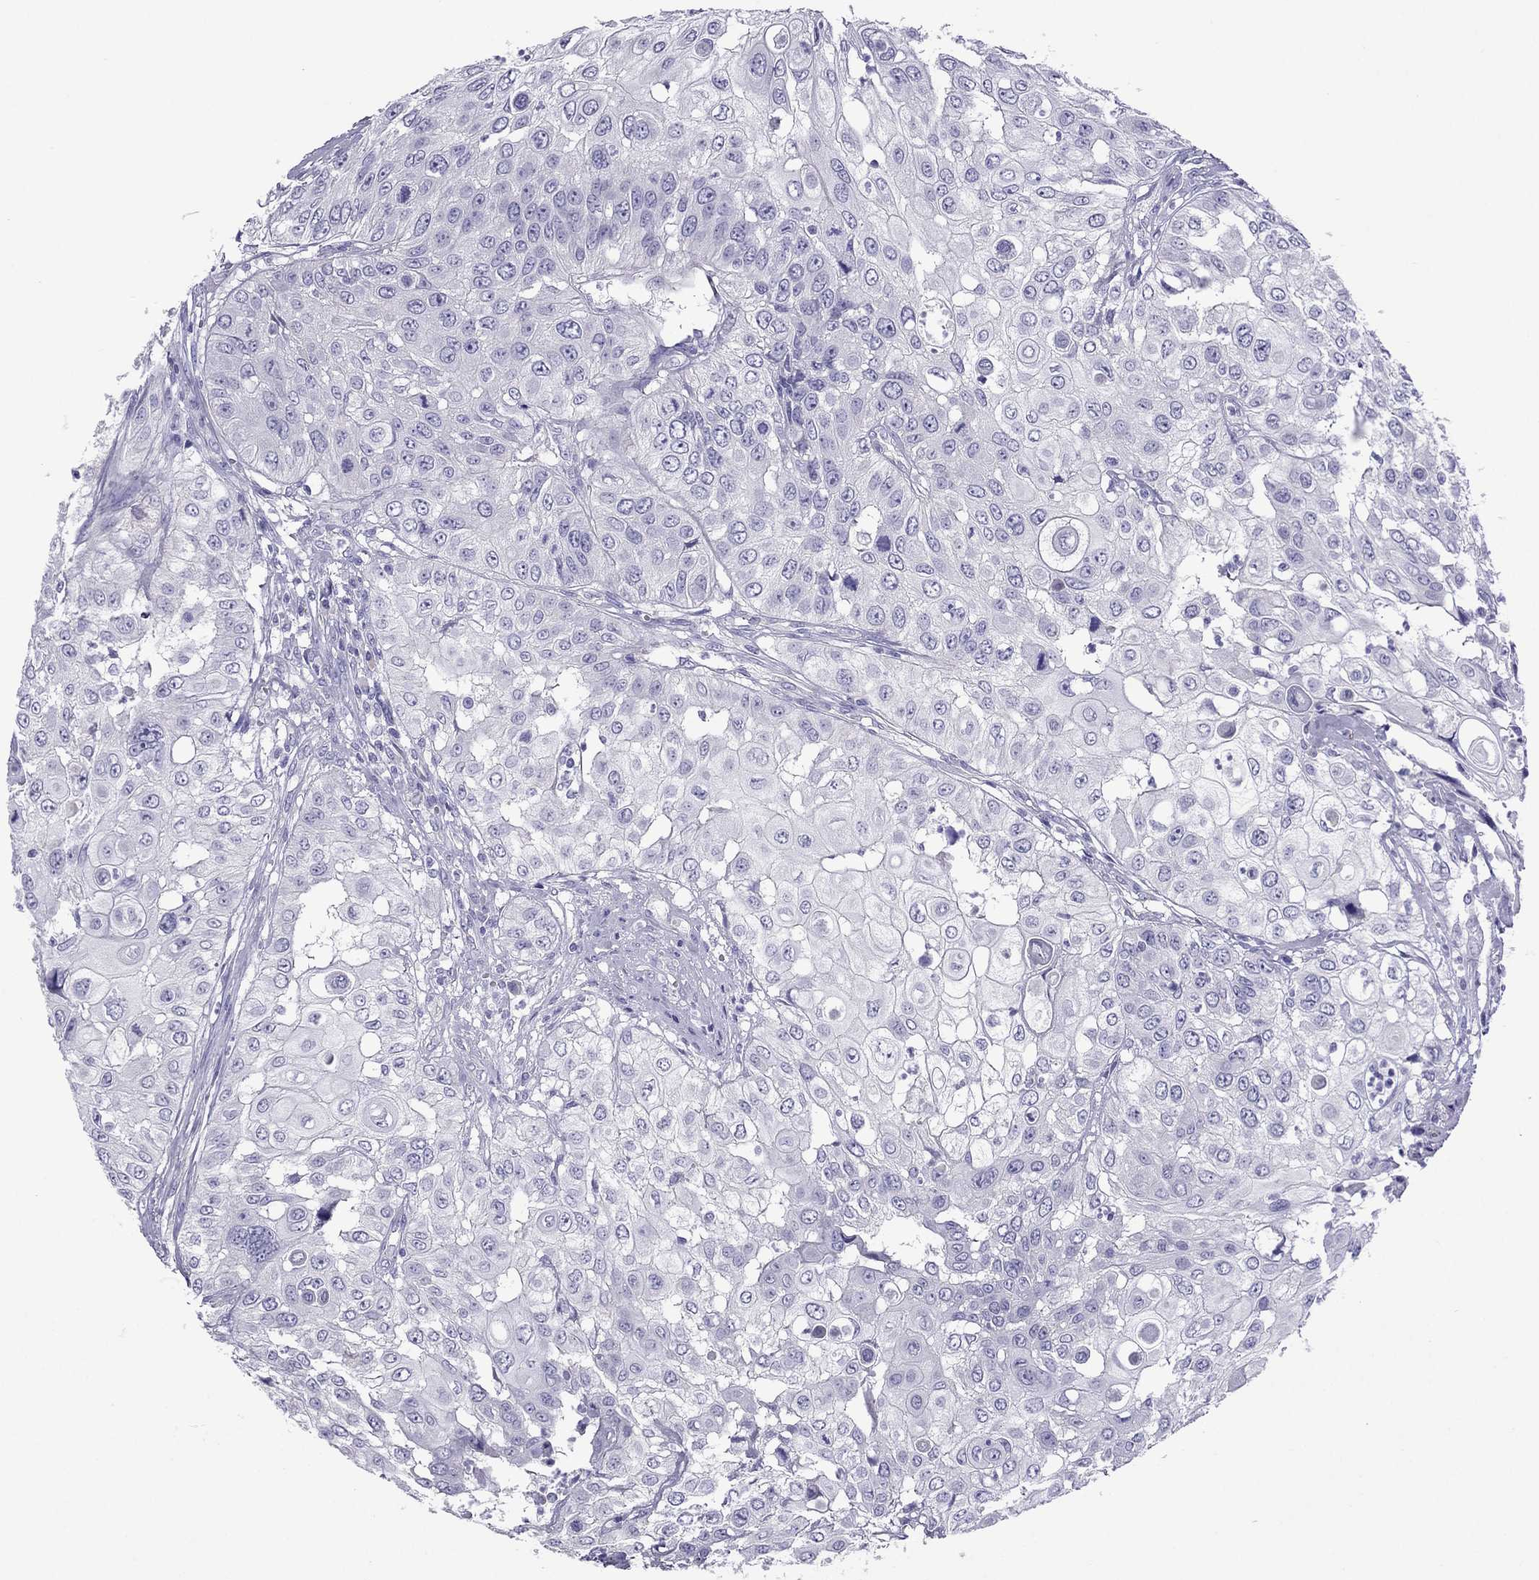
{"staining": {"intensity": "negative", "quantity": "none", "location": "none"}, "tissue": "urothelial cancer", "cell_type": "Tumor cells", "image_type": "cancer", "snomed": [{"axis": "morphology", "description": "Urothelial carcinoma, High grade"}, {"axis": "topography", "description": "Urinary bladder"}], "caption": "The IHC micrograph has no significant staining in tumor cells of high-grade urothelial carcinoma tissue.", "gene": "MYL11", "patient": {"sex": "female", "age": 79}}